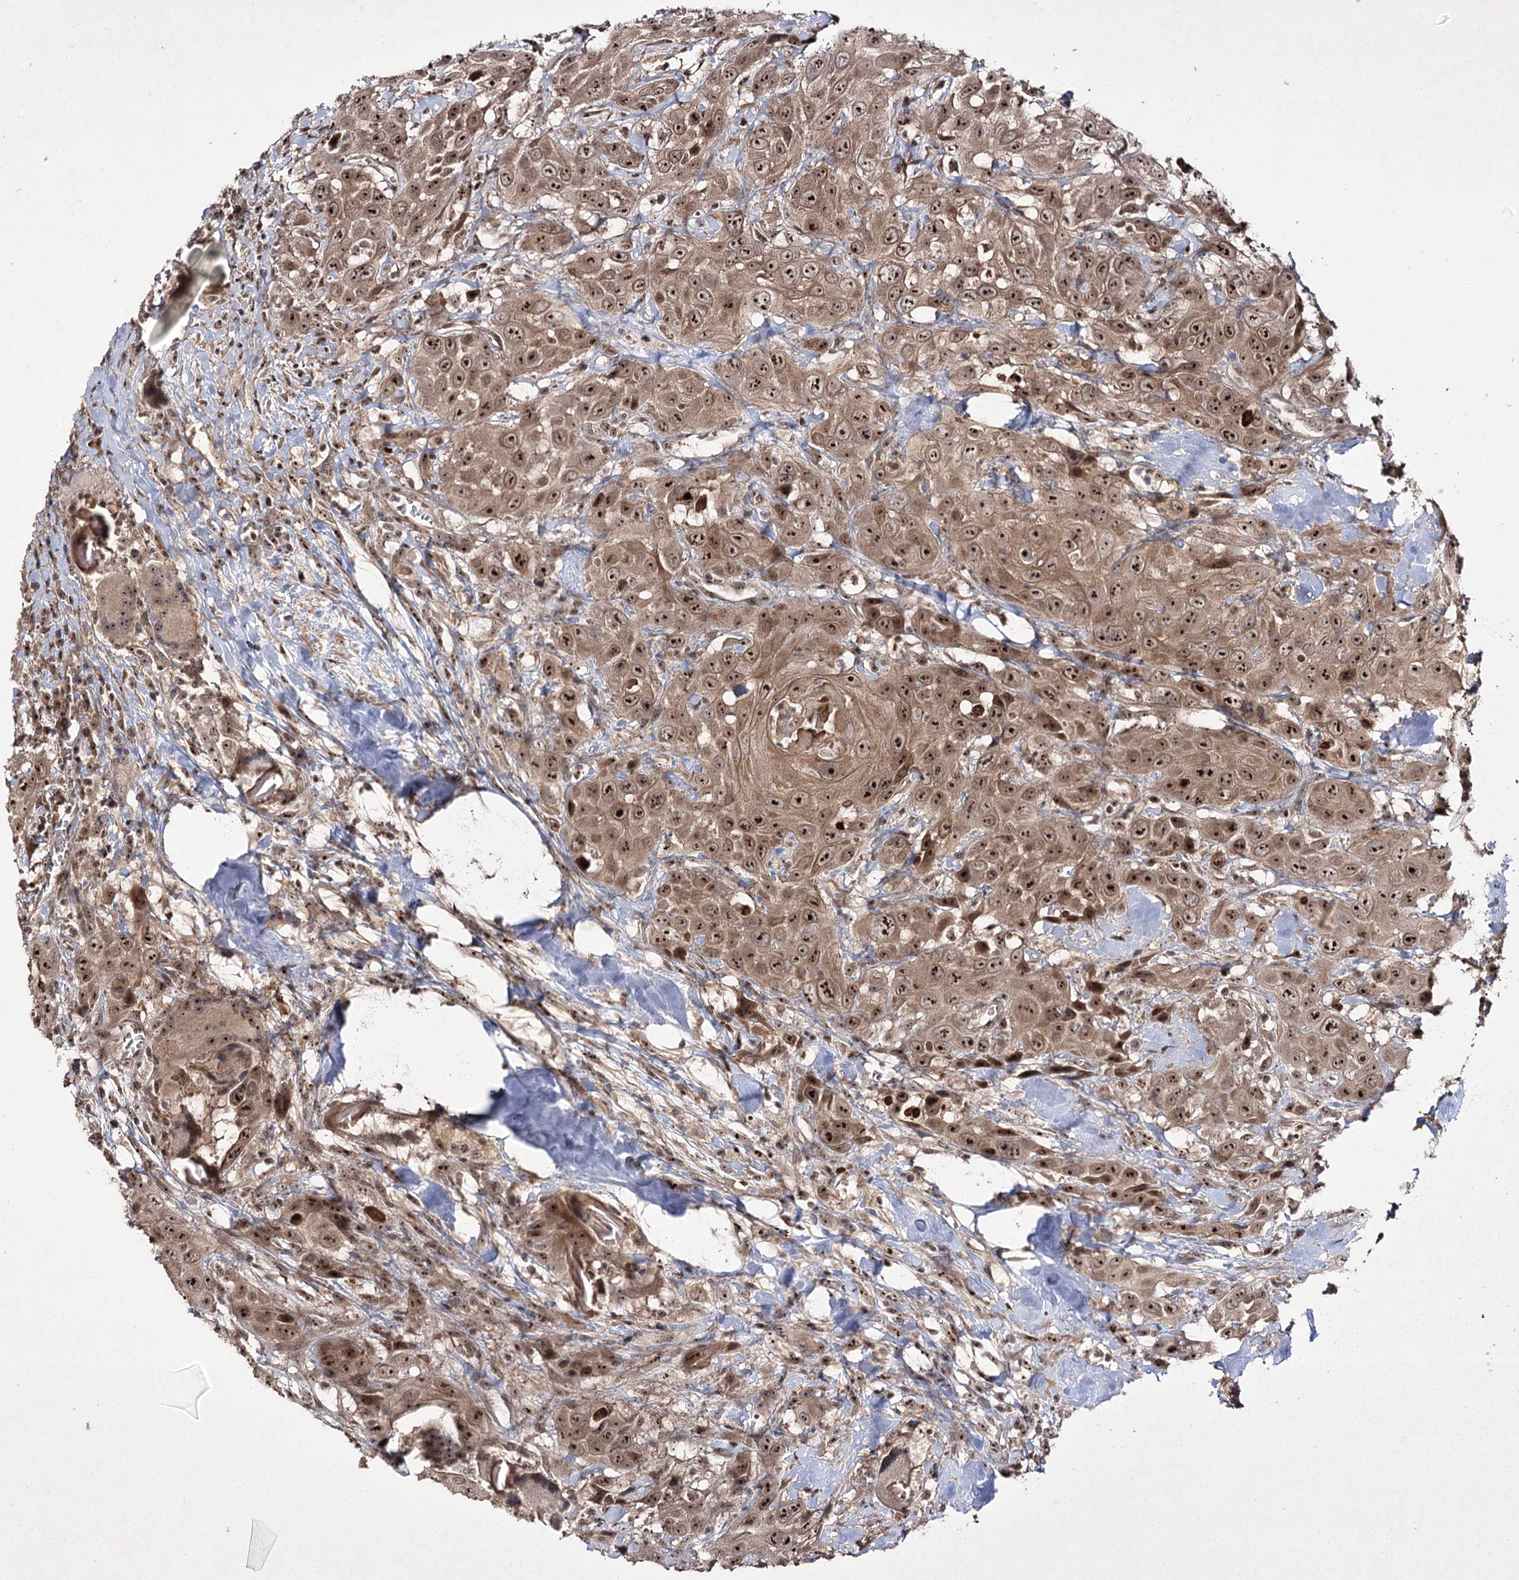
{"staining": {"intensity": "moderate", "quantity": ">75%", "location": "cytoplasmic/membranous,nuclear"}, "tissue": "head and neck cancer", "cell_type": "Tumor cells", "image_type": "cancer", "snomed": [{"axis": "morphology", "description": "Squamous cell carcinoma, NOS"}, {"axis": "topography", "description": "Head-Neck"}], "caption": "Brown immunohistochemical staining in head and neck cancer shows moderate cytoplasmic/membranous and nuclear expression in about >75% of tumor cells.", "gene": "CCDC59", "patient": {"sex": "male", "age": 81}}